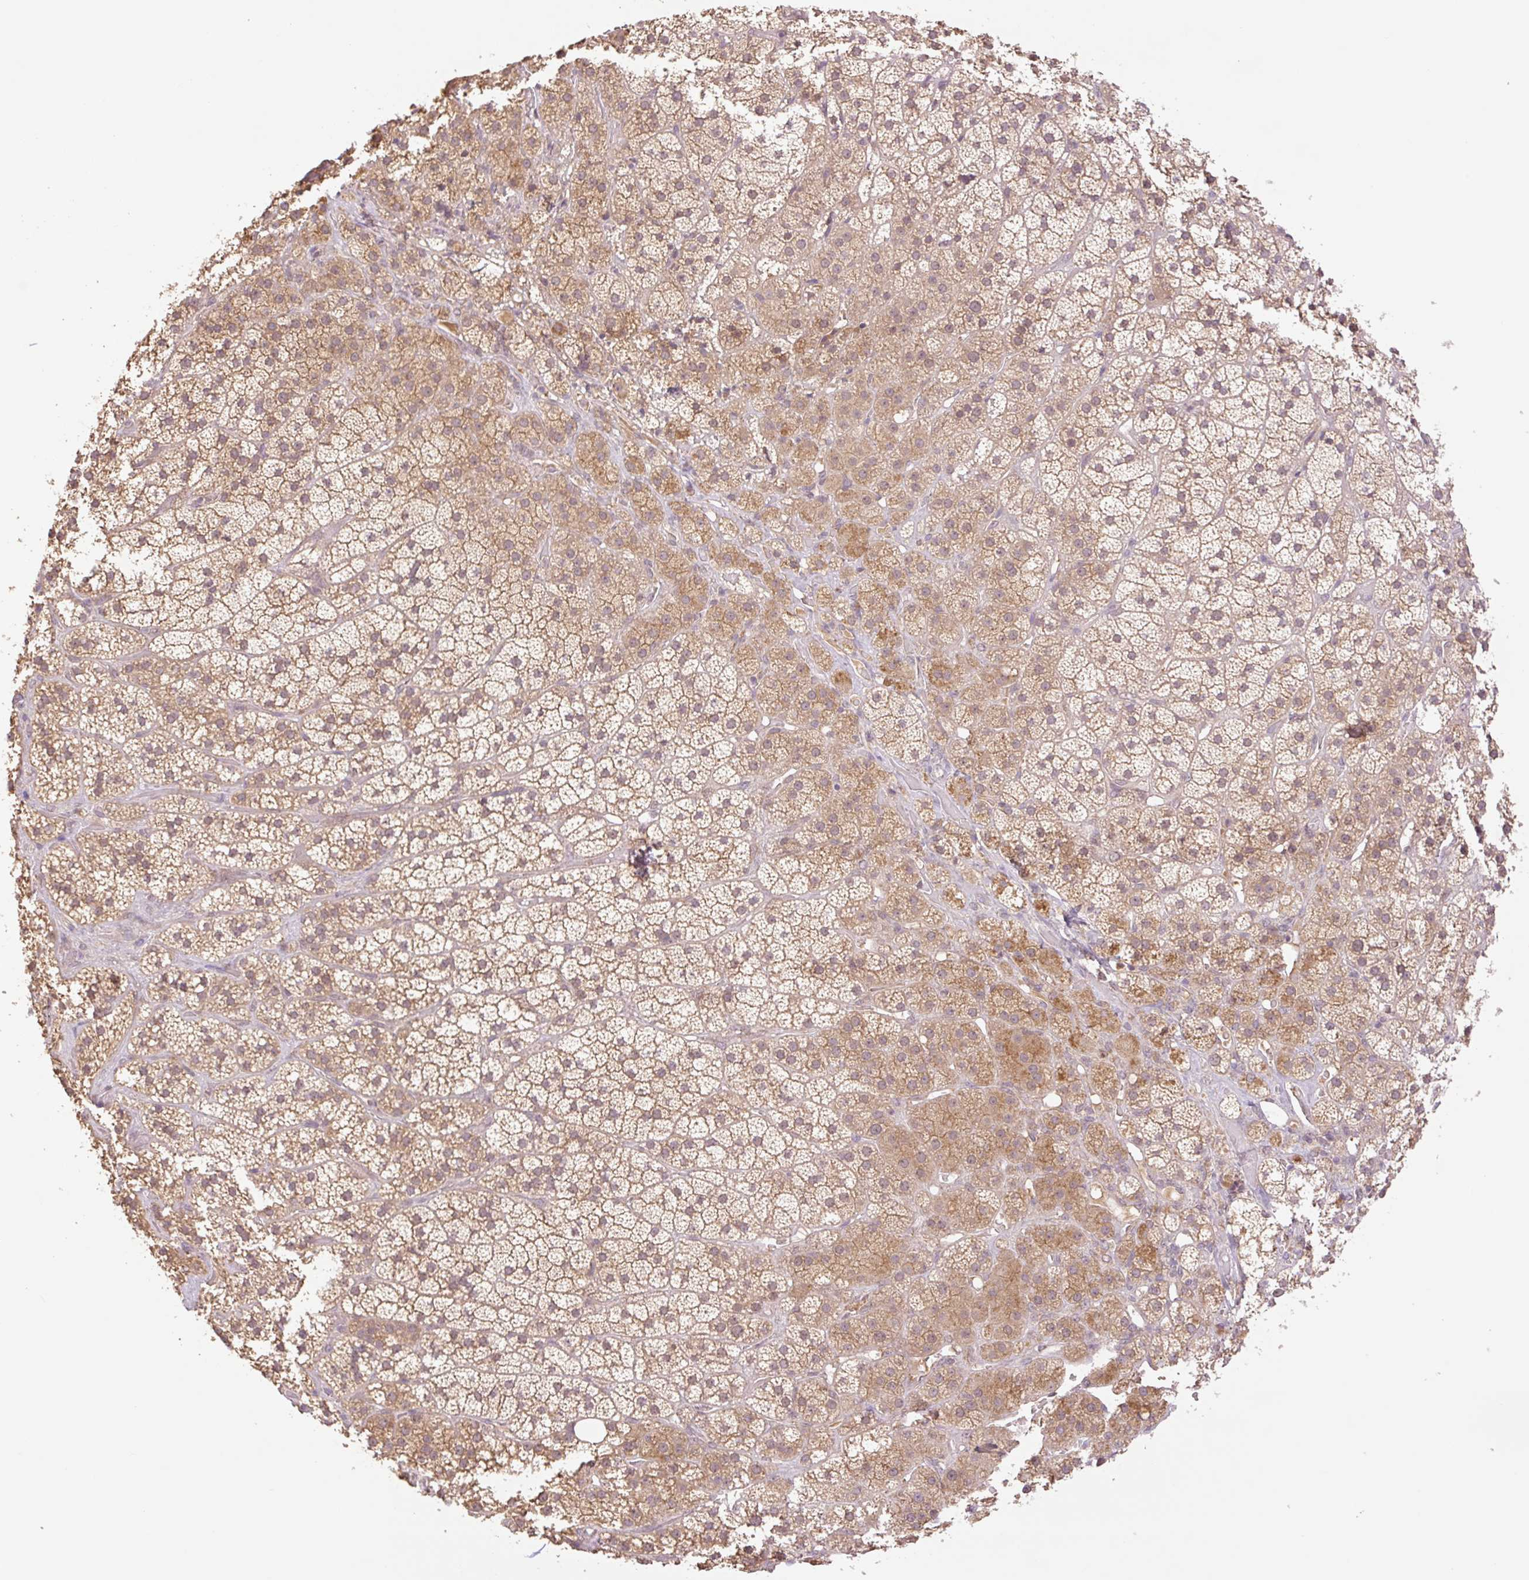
{"staining": {"intensity": "moderate", "quantity": "25%-75%", "location": "cytoplasmic/membranous"}, "tissue": "adrenal gland", "cell_type": "Glandular cells", "image_type": "normal", "snomed": [{"axis": "morphology", "description": "Normal tissue, NOS"}, {"axis": "topography", "description": "Adrenal gland"}], "caption": "The photomicrograph displays staining of unremarkable adrenal gland, revealing moderate cytoplasmic/membranous protein expression (brown color) within glandular cells. Immunohistochemistry stains the protein in brown and the nuclei are stained blue.", "gene": "YJU2B", "patient": {"sex": "male", "age": 57}}